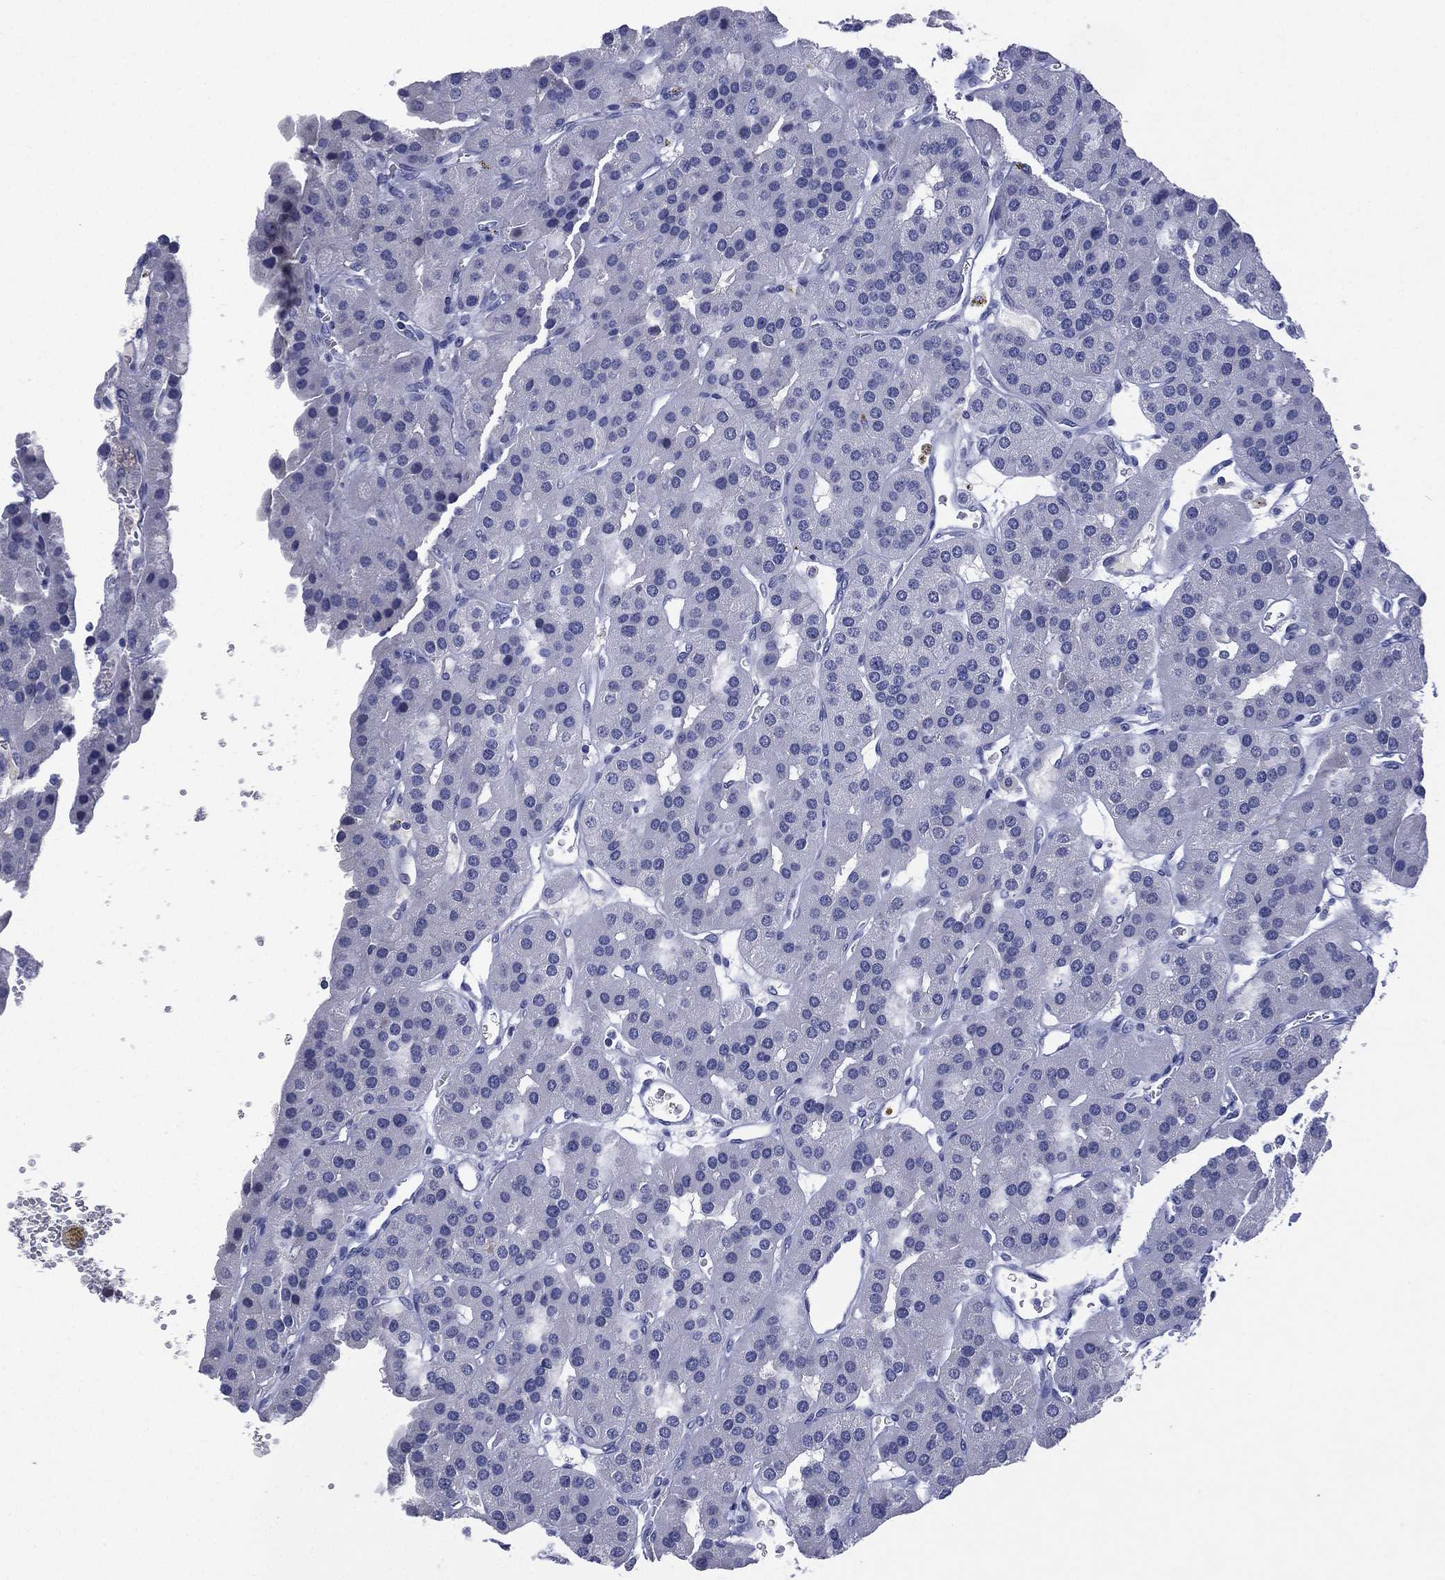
{"staining": {"intensity": "negative", "quantity": "none", "location": "none"}, "tissue": "parathyroid gland", "cell_type": "Glandular cells", "image_type": "normal", "snomed": [{"axis": "morphology", "description": "Normal tissue, NOS"}, {"axis": "morphology", "description": "Adenoma, NOS"}, {"axis": "topography", "description": "Parathyroid gland"}], "caption": "A high-resolution photomicrograph shows IHC staining of benign parathyroid gland, which displays no significant staining in glandular cells. (DAB immunohistochemistry visualized using brightfield microscopy, high magnification).", "gene": "KRT35", "patient": {"sex": "female", "age": 86}}